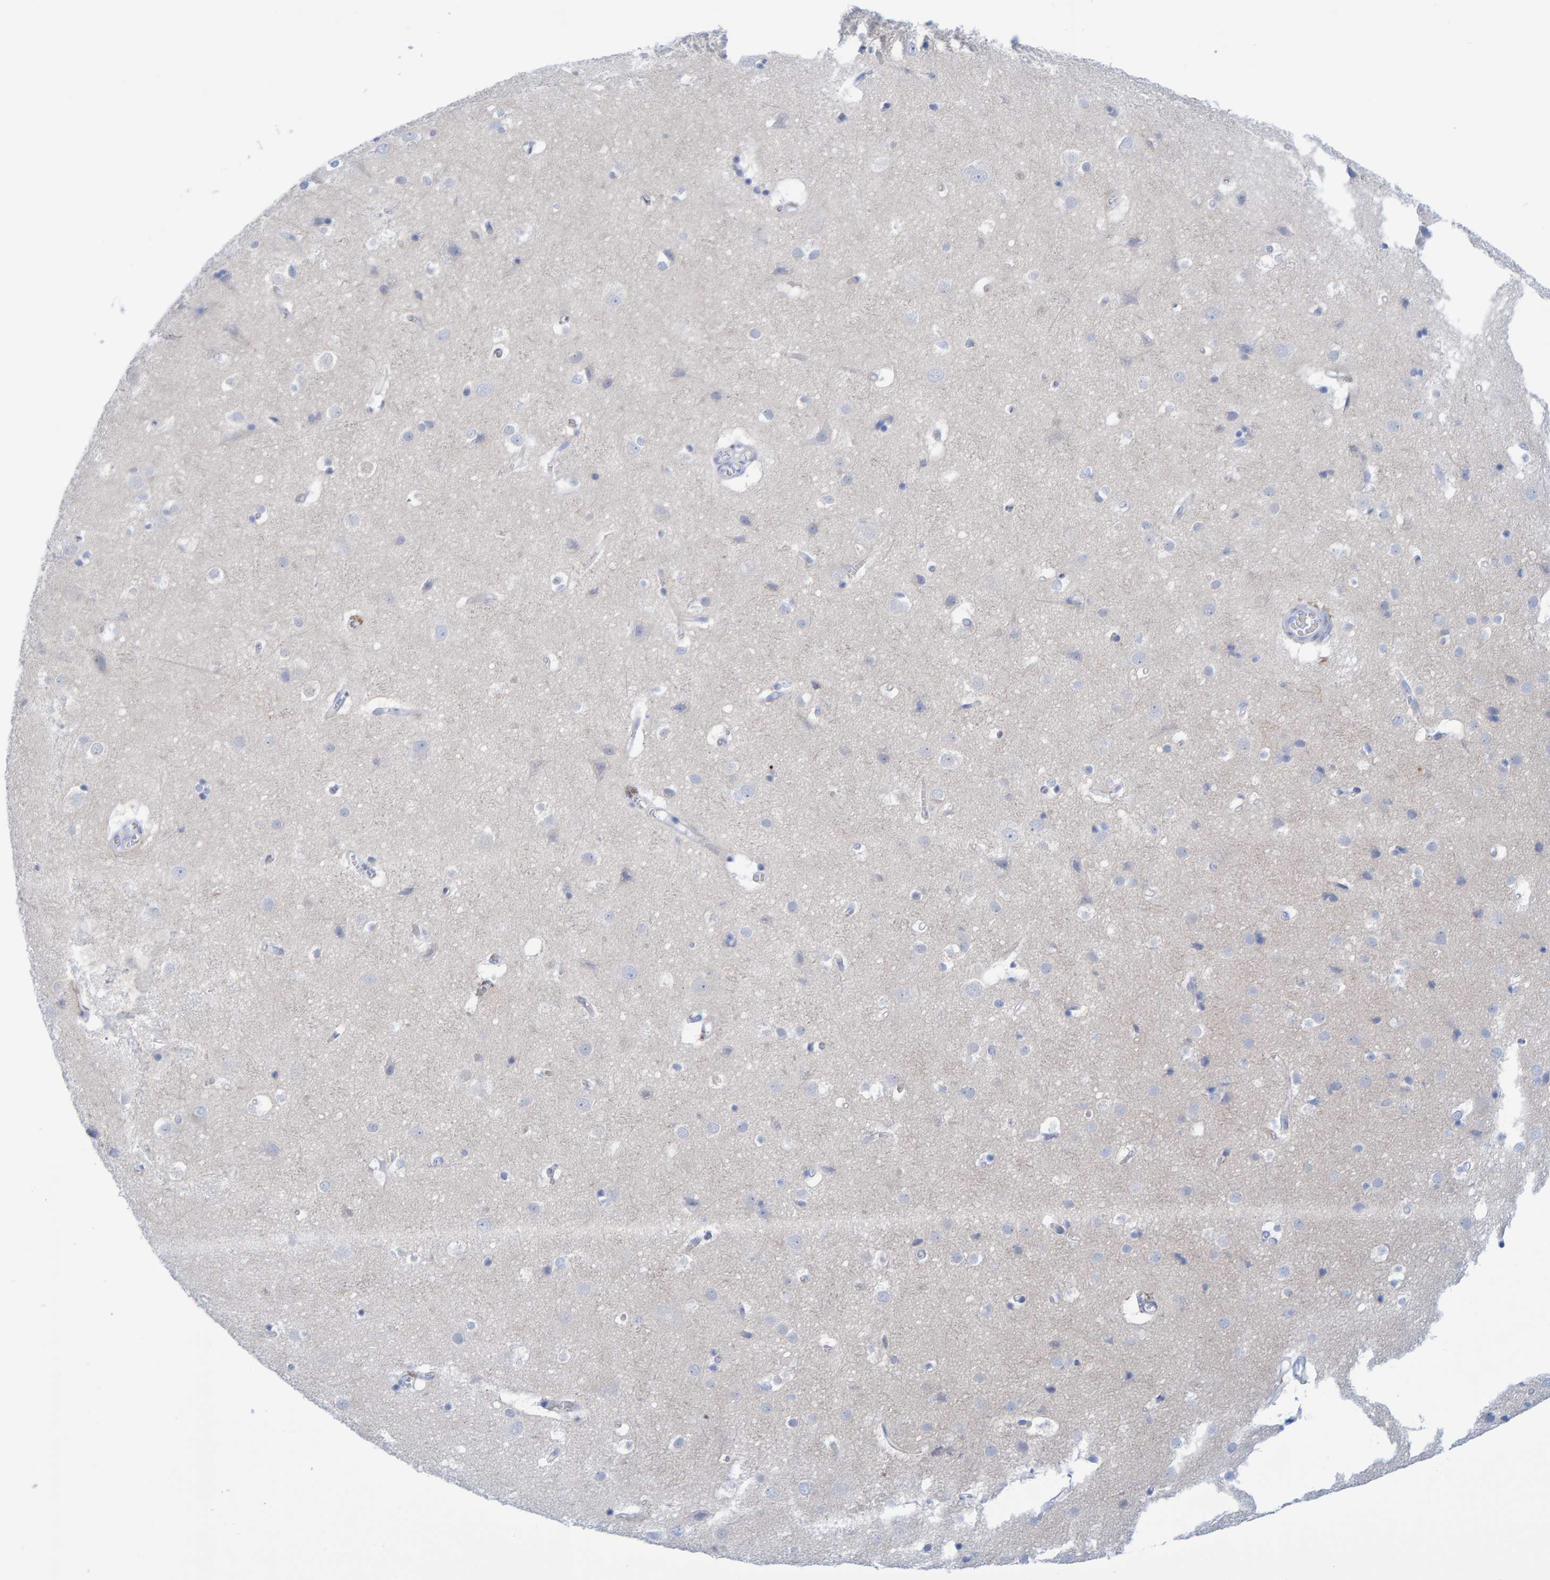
{"staining": {"intensity": "moderate", "quantity": ">75%", "location": "cytoplasmic/membranous"}, "tissue": "cerebral cortex", "cell_type": "Endothelial cells", "image_type": "normal", "snomed": [{"axis": "morphology", "description": "Normal tissue, NOS"}, {"axis": "topography", "description": "Cerebral cortex"}], "caption": "Immunohistochemistry photomicrograph of benign cerebral cortex: cerebral cortex stained using immunohistochemistry shows medium levels of moderate protein expression localized specifically in the cytoplasmic/membranous of endothelial cells, appearing as a cytoplasmic/membranous brown color.", "gene": "JAKMIP3", "patient": {"sex": "male", "age": 54}}